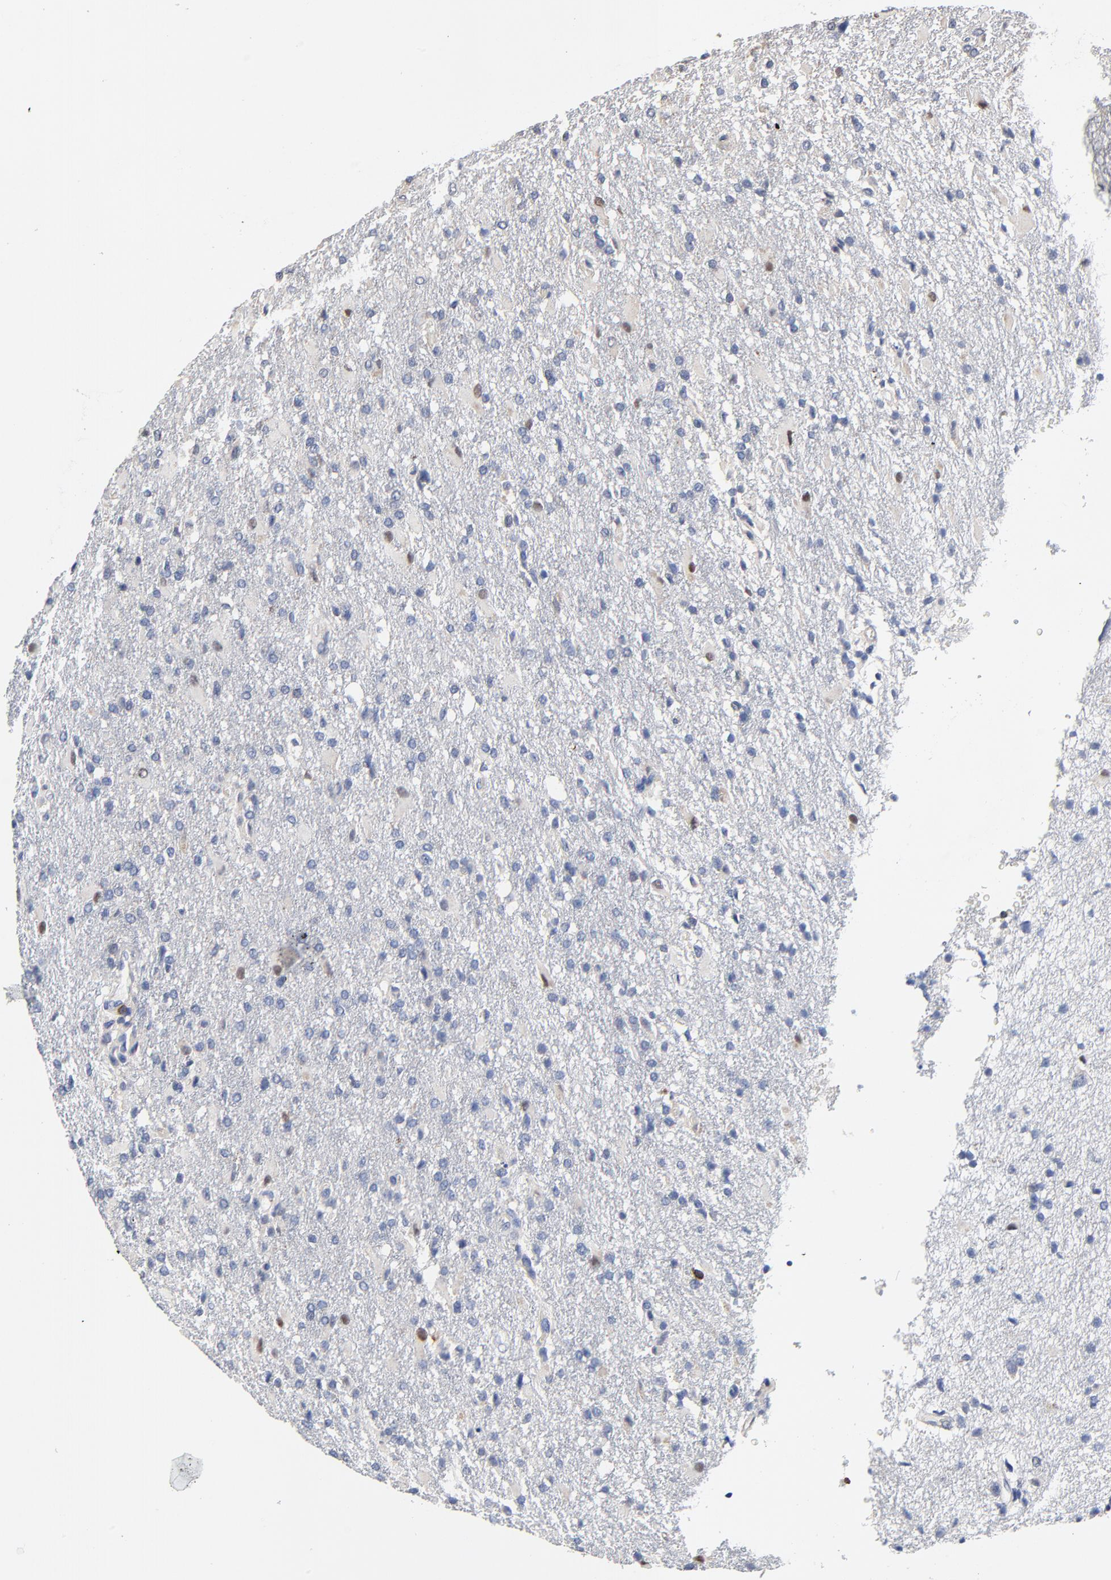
{"staining": {"intensity": "weak", "quantity": "<25%", "location": "cytoplasmic/membranous"}, "tissue": "glioma", "cell_type": "Tumor cells", "image_type": "cancer", "snomed": [{"axis": "morphology", "description": "Glioma, malignant, High grade"}, {"axis": "topography", "description": "Brain"}], "caption": "This image is of malignant glioma (high-grade) stained with immunohistochemistry (IHC) to label a protein in brown with the nuclei are counter-stained blue. There is no expression in tumor cells. (DAB (3,3'-diaminobenzidine) immunohistochemistry, high magnification).", "gene": "SKAP1", "patient": {"sex": "male", "age": 68}}